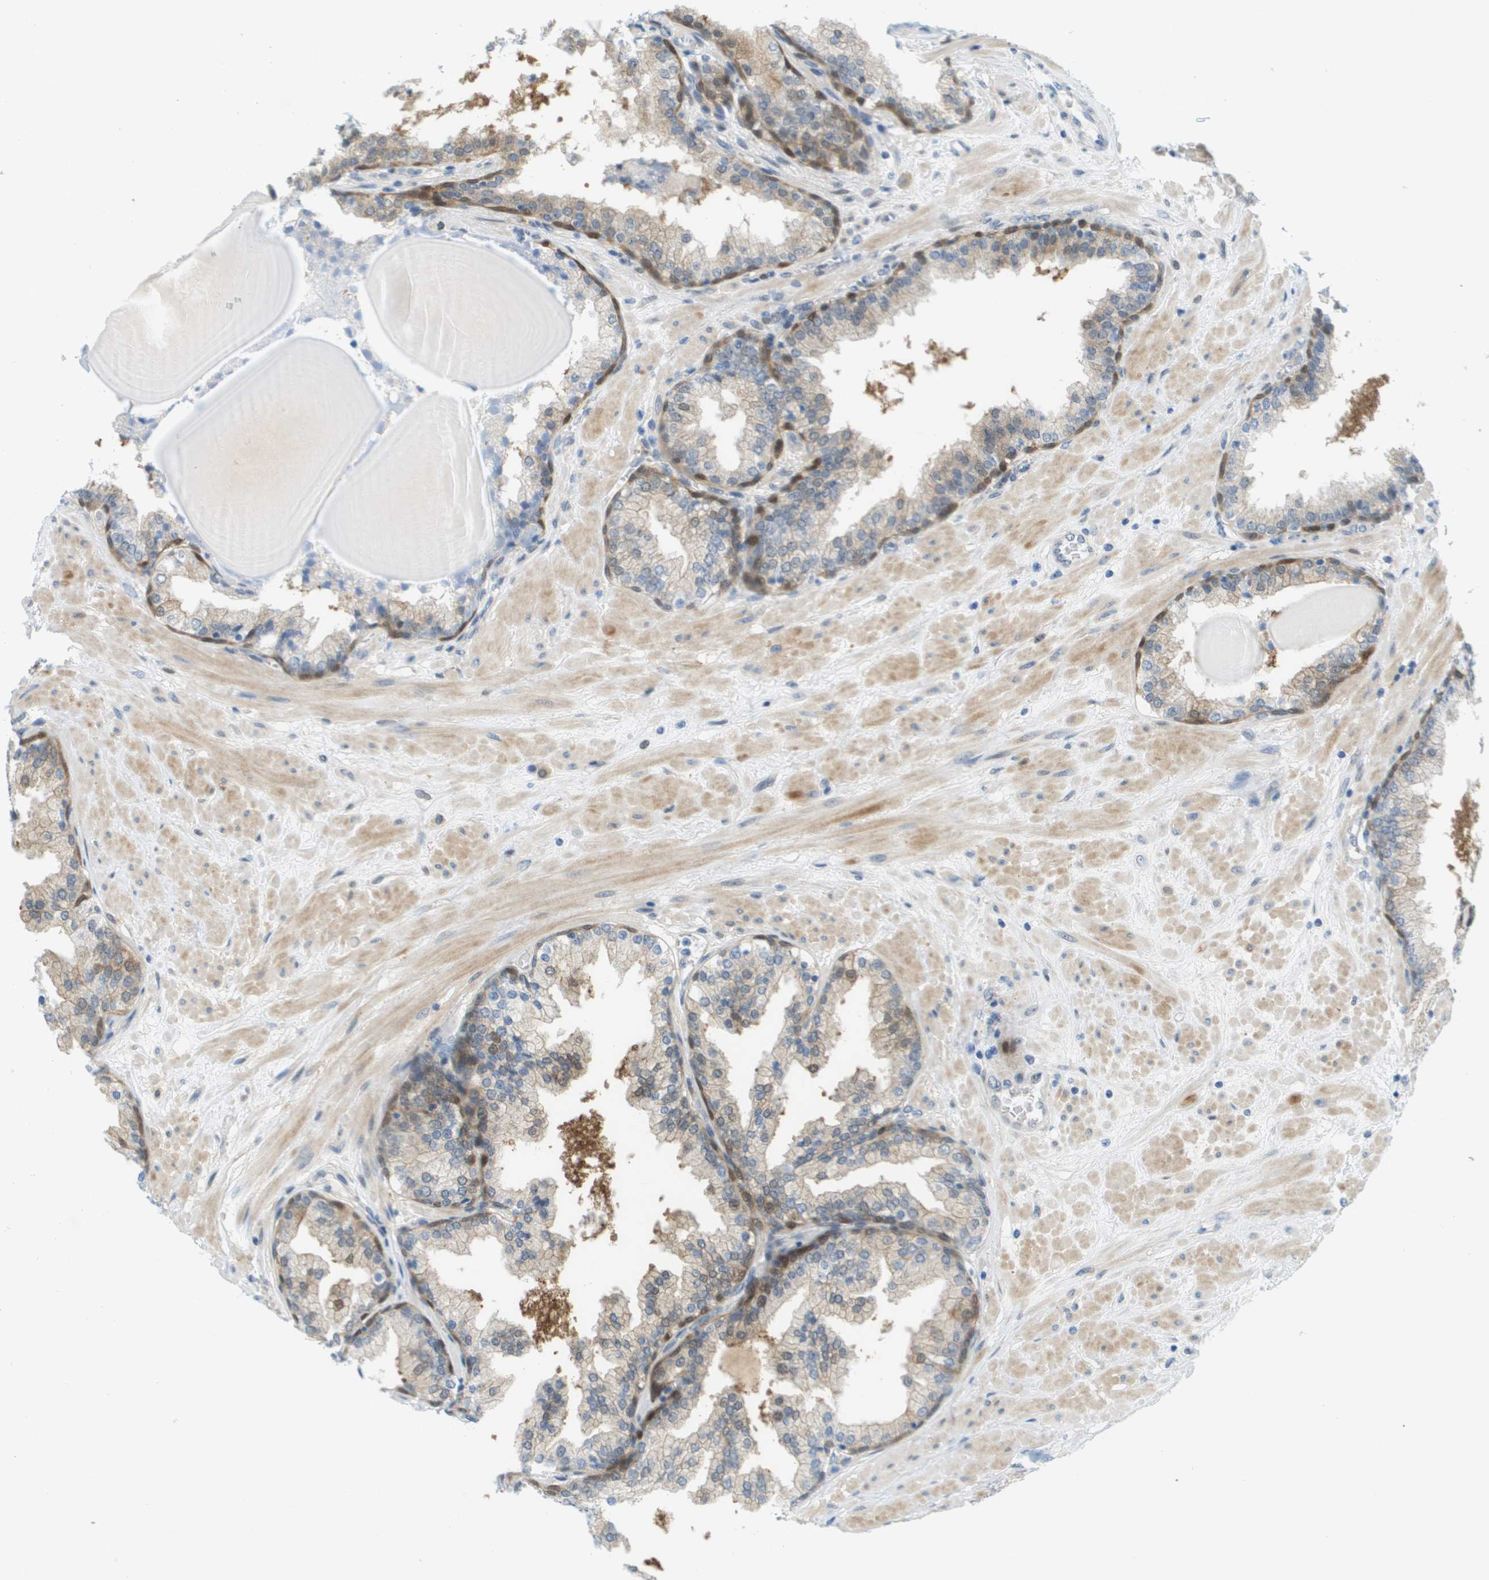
{"staining": {"intensity": "moderate", "quantity": "25%-75%", "location": "cytoplasmic/membranous,nuclear"}, "tissue": "prostate", "cell_type": "Glandular cells", "image_type": "normal", "snomed": [{"axis": "morphology", "description": "Normal tissue, NOS"}, {"axis": "topography", "description": "Prostate"}], "caption": "Moderate cytoplasmic/membranous,nuclear positivity is present in approximately 25%-75% of glandular cells in unremarkable prostate. The staining was performed using DAB (3,3'-diaminobenzidine), with brown indicating positive protein expression. Nuclei are stained blue with hematoxylin.", "gene": "CUL9", "patient": {"sex": "male", "age": 51}}